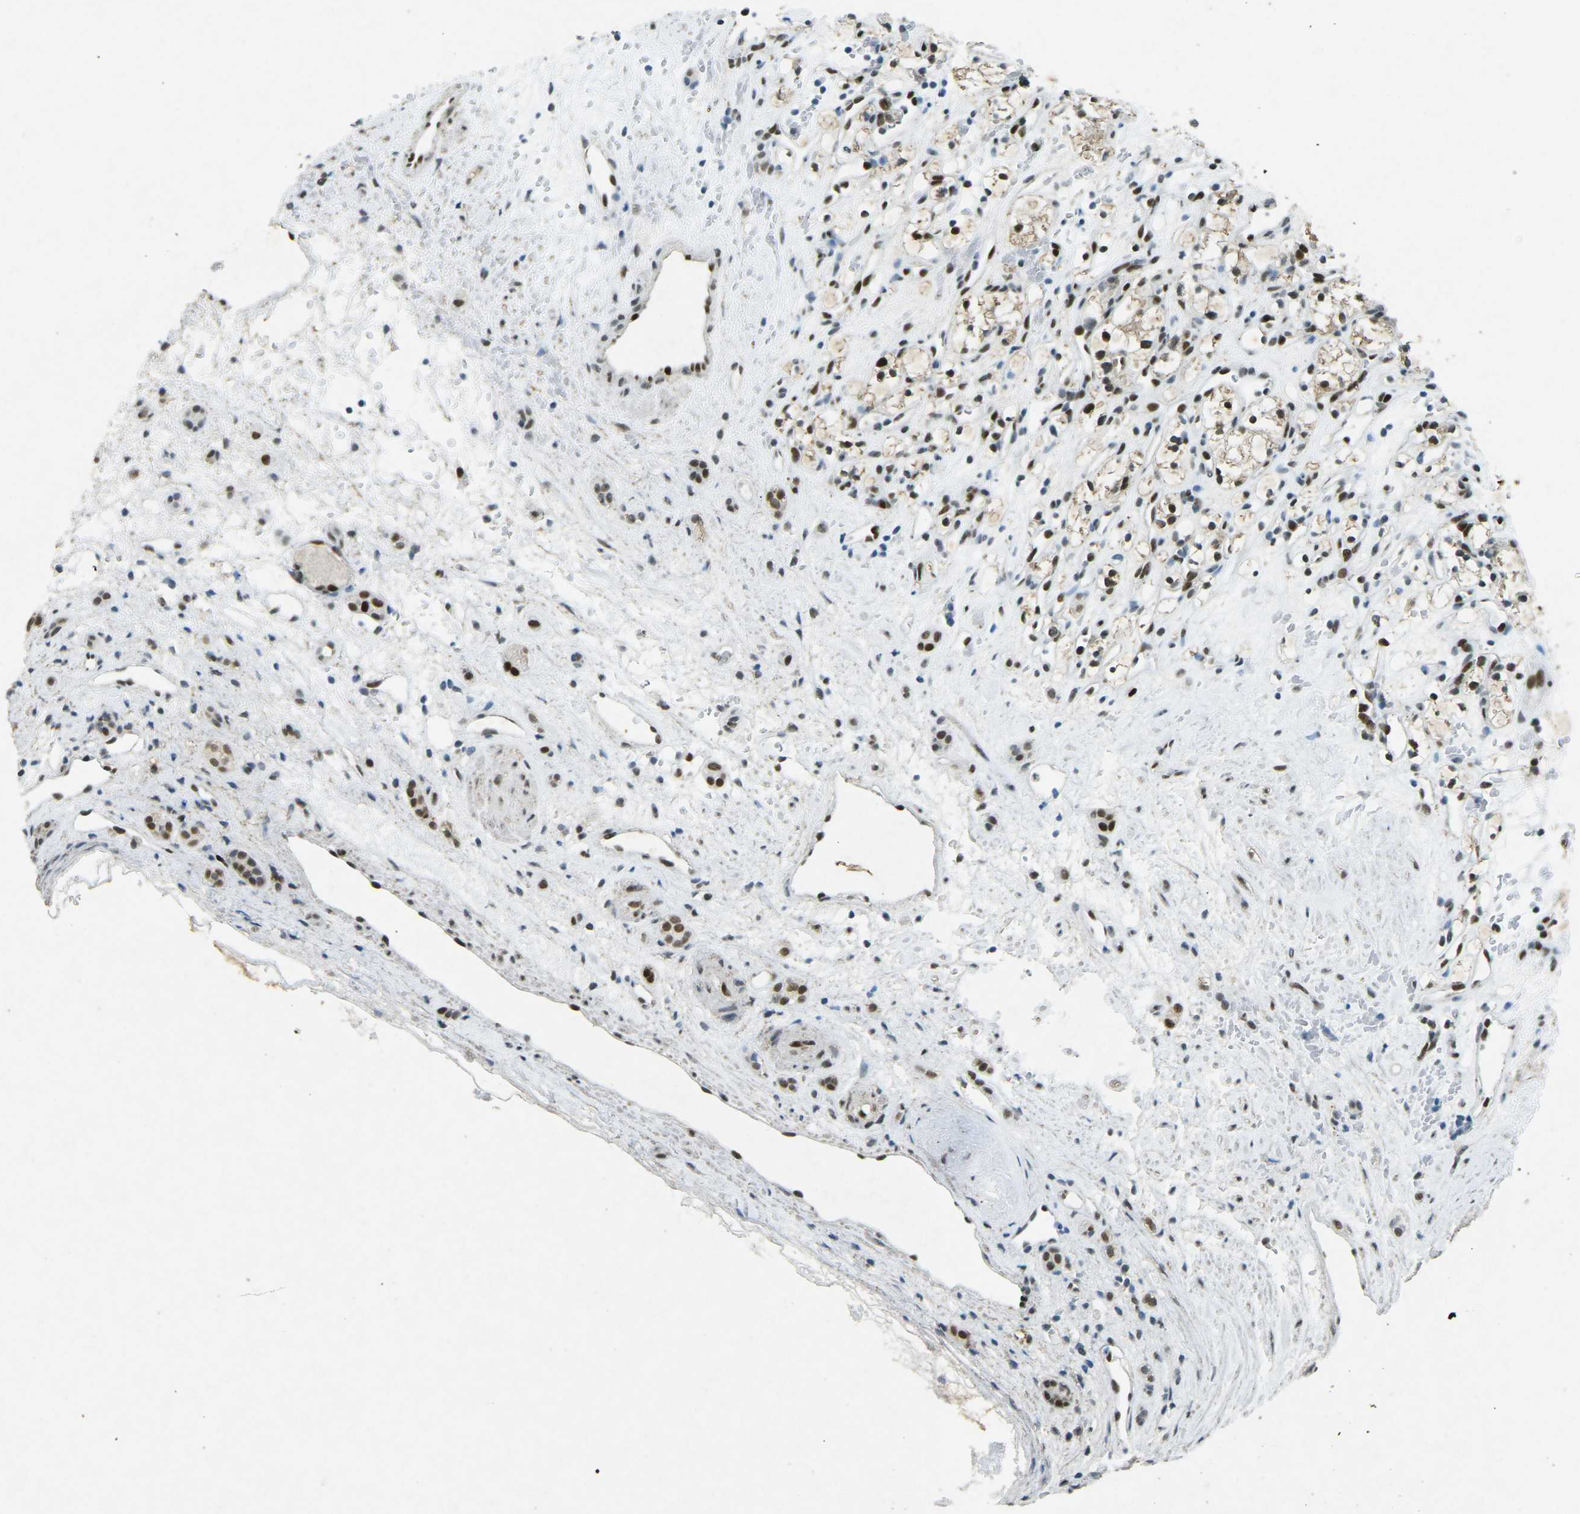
{"staining": {"intensity": "strong", "quantity": ">75%", "location": "nuclear"}, "tissue": "renal cancer", "cell_type": "Tumor cells", "image_type": "cancer", "snomed": [{"axis": "morphology", "description": "Adenocarcinoma, NOS"}, {"axis": "topography", "description": "Kidney"}], "caption": "Strong nuclear staining is present in about >75% of tumor cells in renal cancer. The staining was performed using DAB (3,3'-diaminobenzidine) to visualize the protein expression in brown, while the nuclei were stained in blue with hematoxylin (Magnification: 20x).", "gene": "RB1", "patient": {"sex": "female", "age": 60}}